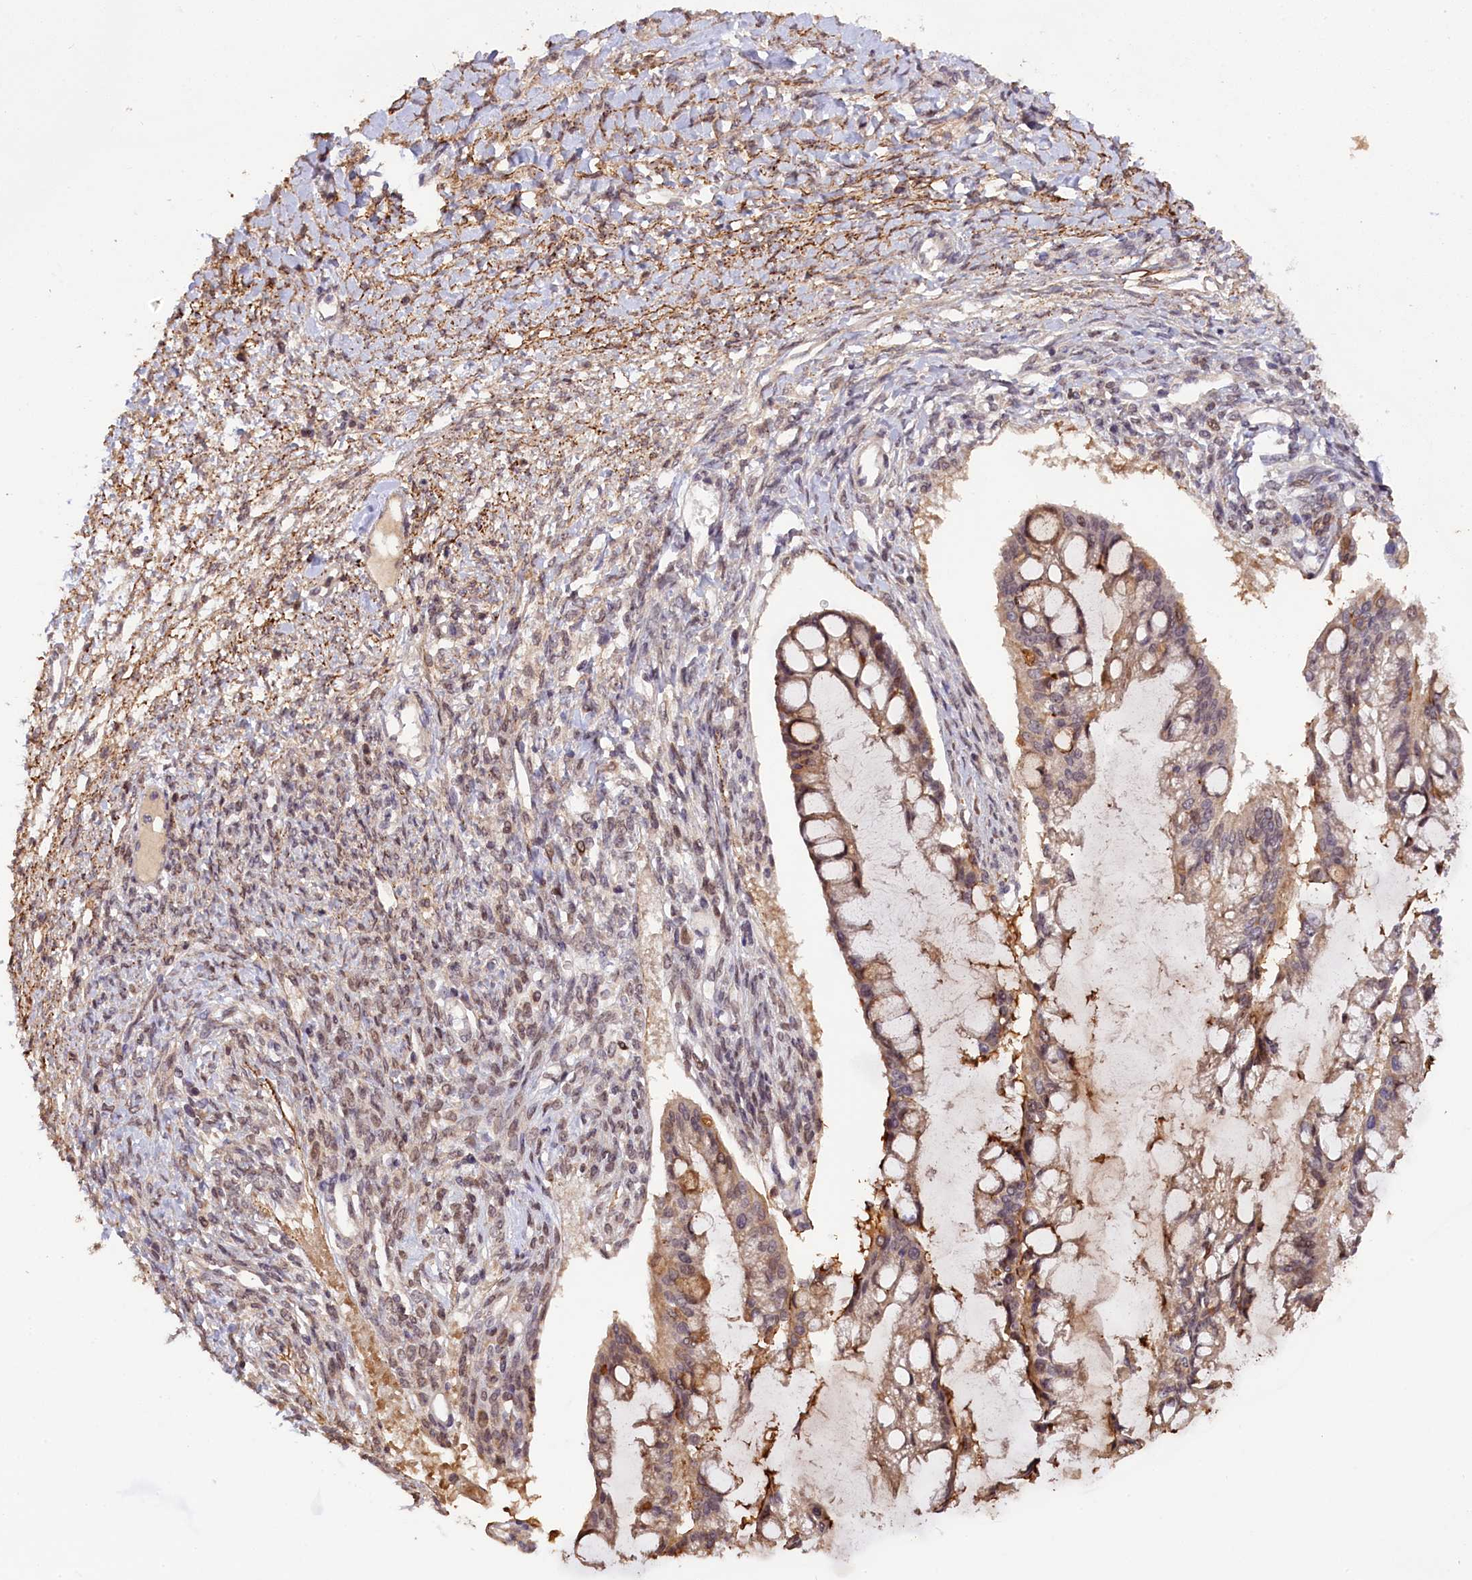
{"staining": {"intensity": "moderate", "quantity": "<25%", "location": "cytoplasmic/membranous"}, "tissue": "ovarian cancer", "cell_type": "Tumor cells", "image_type": "cancer", "snomed": [{"axis": "morphology", "description": "Cystadenocarcinoma, mucinous, NOS"}, {"axis": "topography", "description": "Ovary"}], "caption": "Ovarian mucinous cystadenocarcinoma stained with a brown dye demonstrates moderate cytoplasmic/membranous positive positivity in approximately <25% of tumor cells.", "gene": "ZNF480", "patient": {"sex": "female", "age": 73}}